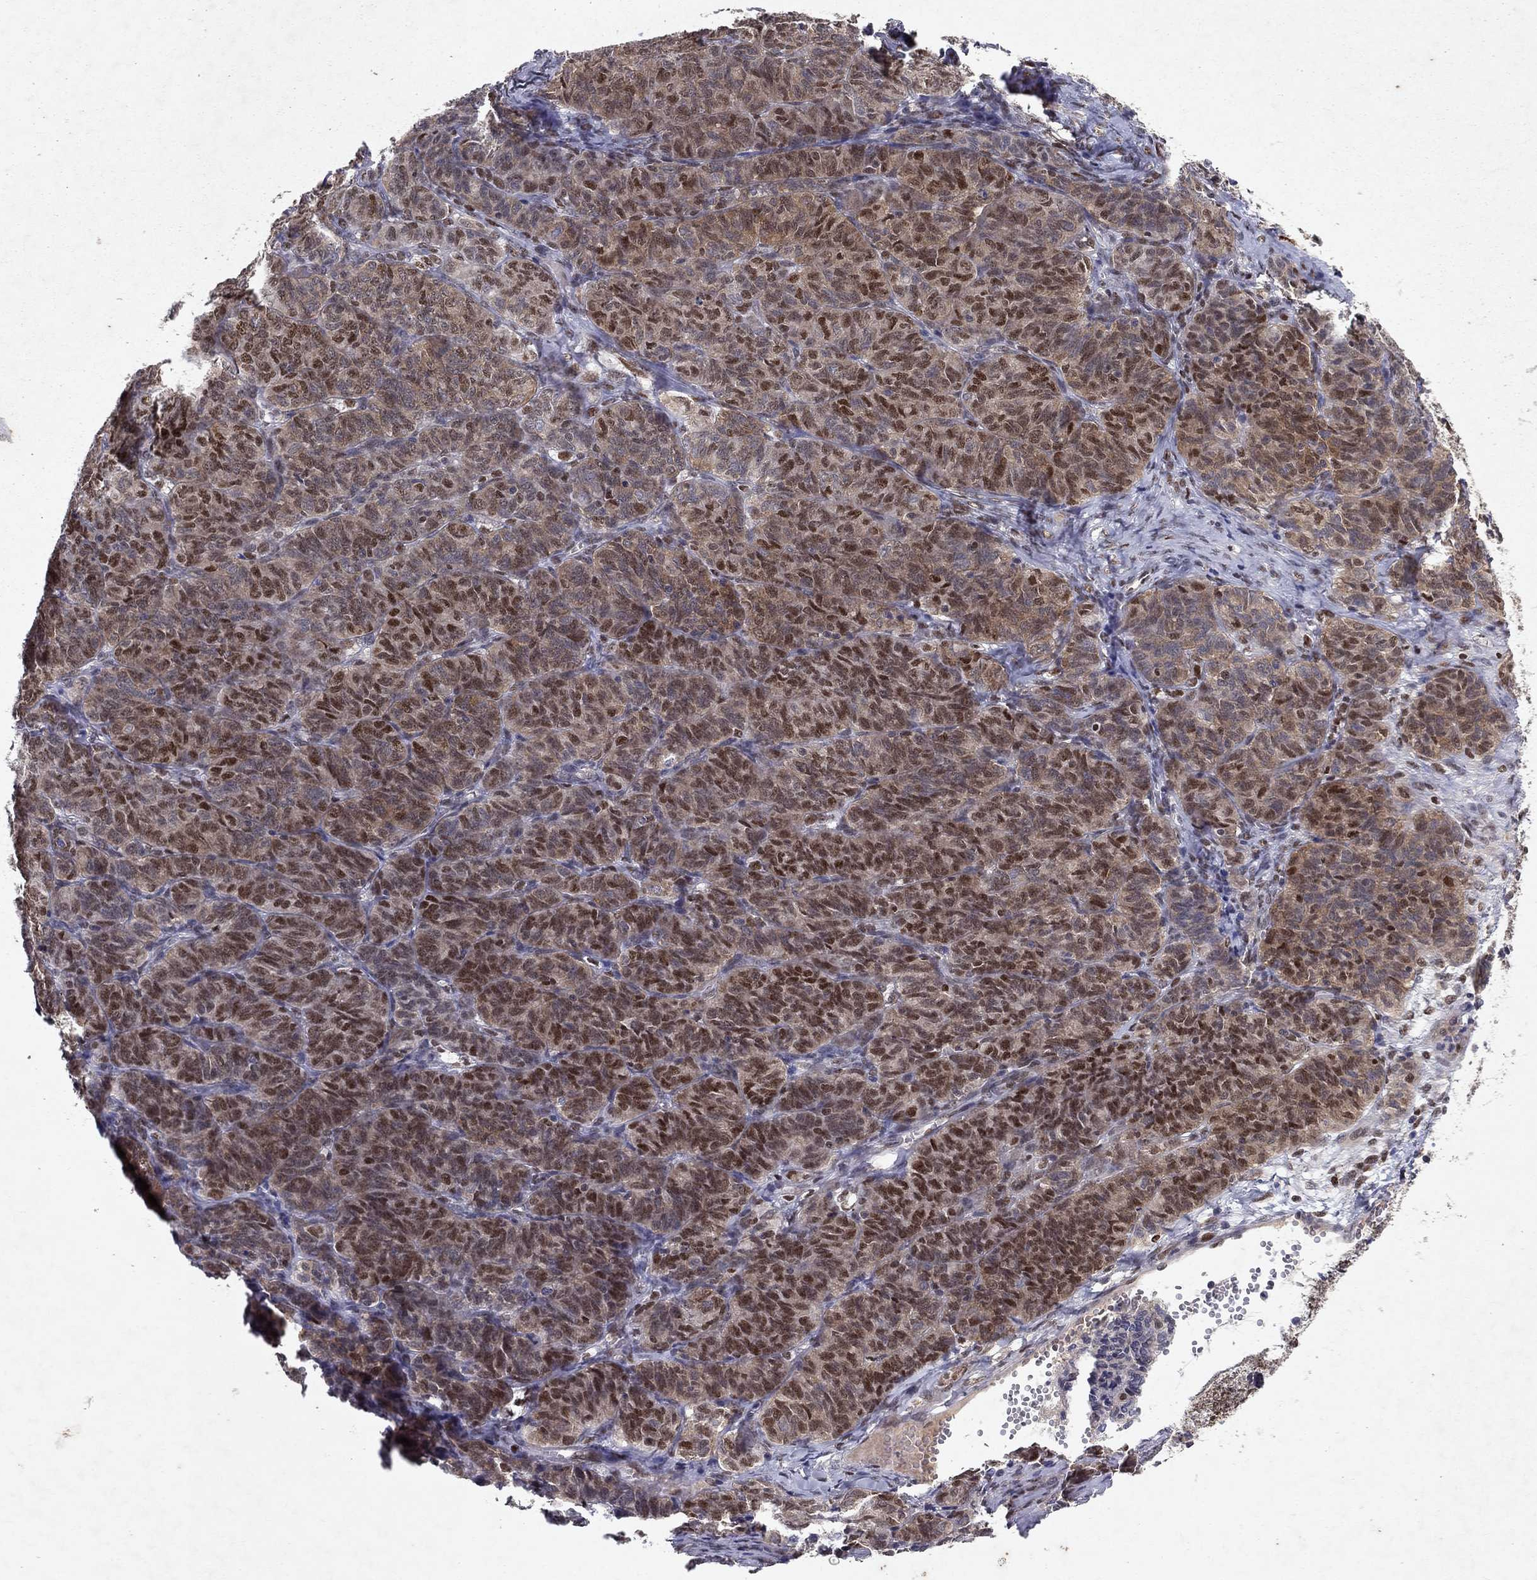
{"staining": {"intensity": "moderate", "quantity": ">75%", "location": "cytoplasmic/membranous,nuclear"}, "tissue": "ovarian cancer", "cell_type": "Tumor cells", "image_type": "cancer", "snomed": [{"axis": "morphology", "description": "Carcinoma, endometroid"}, {"axis": "topography", "description": "Ovary"}], "caption": "Immunohistochemistry of human ovarian cancer (endometroid carcinoma) shows medium levels of moderate cytoplasmic/membranous and nuclear expression in about >75% of tumor cells.", "gene": "CRTC1", "patient": {"sex": "female", "age": 80}}